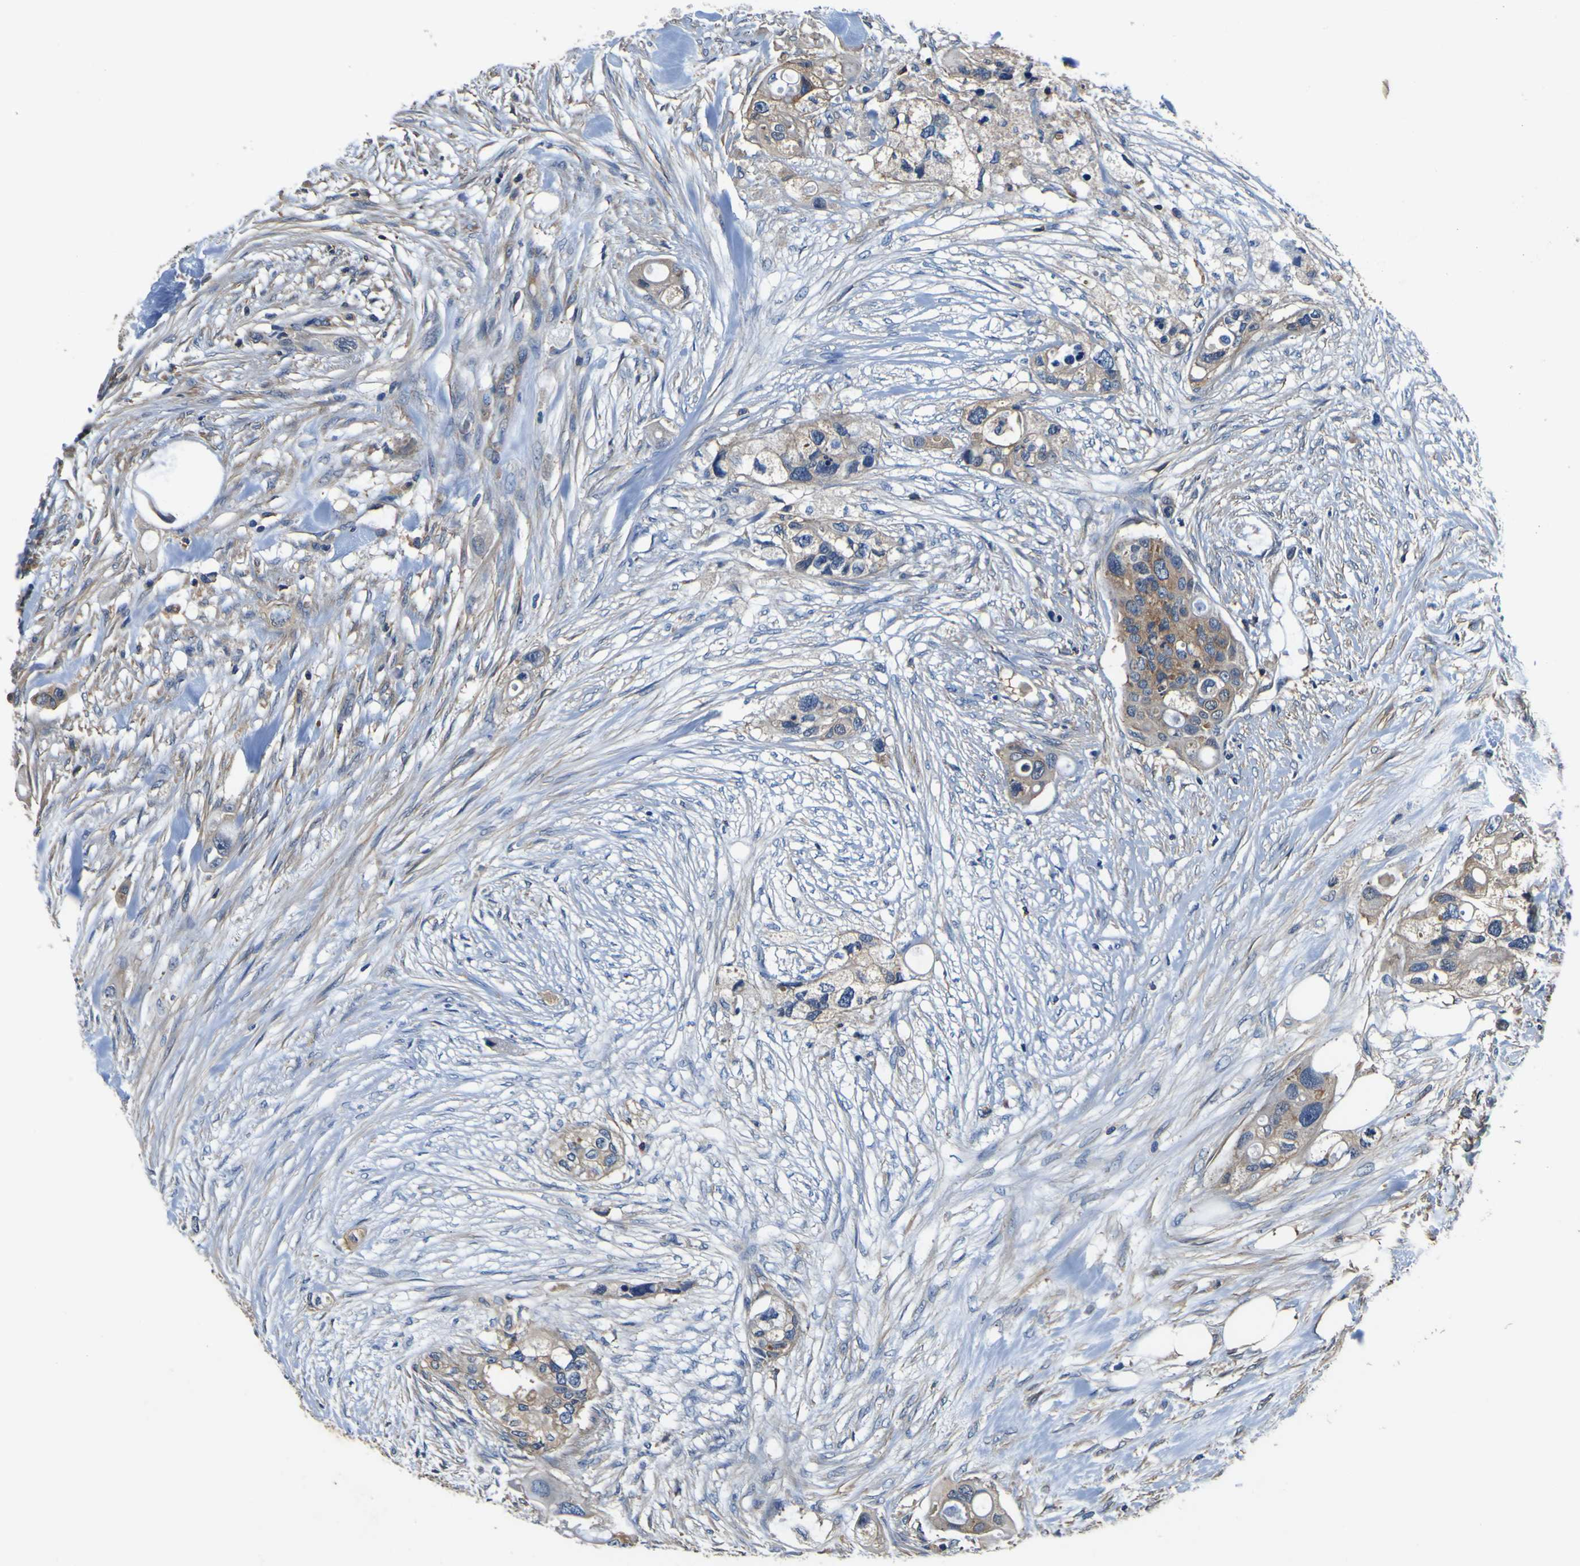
{"staining": {"intensity": "weak", "quantity": ">75%", "location": "cytoplasmic/membranous"}, "tissue": "colorectal cancer", "cell_type": "Tumor cells", "image_type": "cancer", "snomed": [{"axis": "morphology", "description": "Adenocarcinoma, NOS"}, {"axis": "topography", "description": "Colon"}], "caption": "Immunohistochemistry of human colorectal cancer exhibits low levels of weak cytoplasmic/membranous expression in approximately >75% of tumor cells.", "gene": "CNR2", "patient": {"sex": "female", "age": 57}}